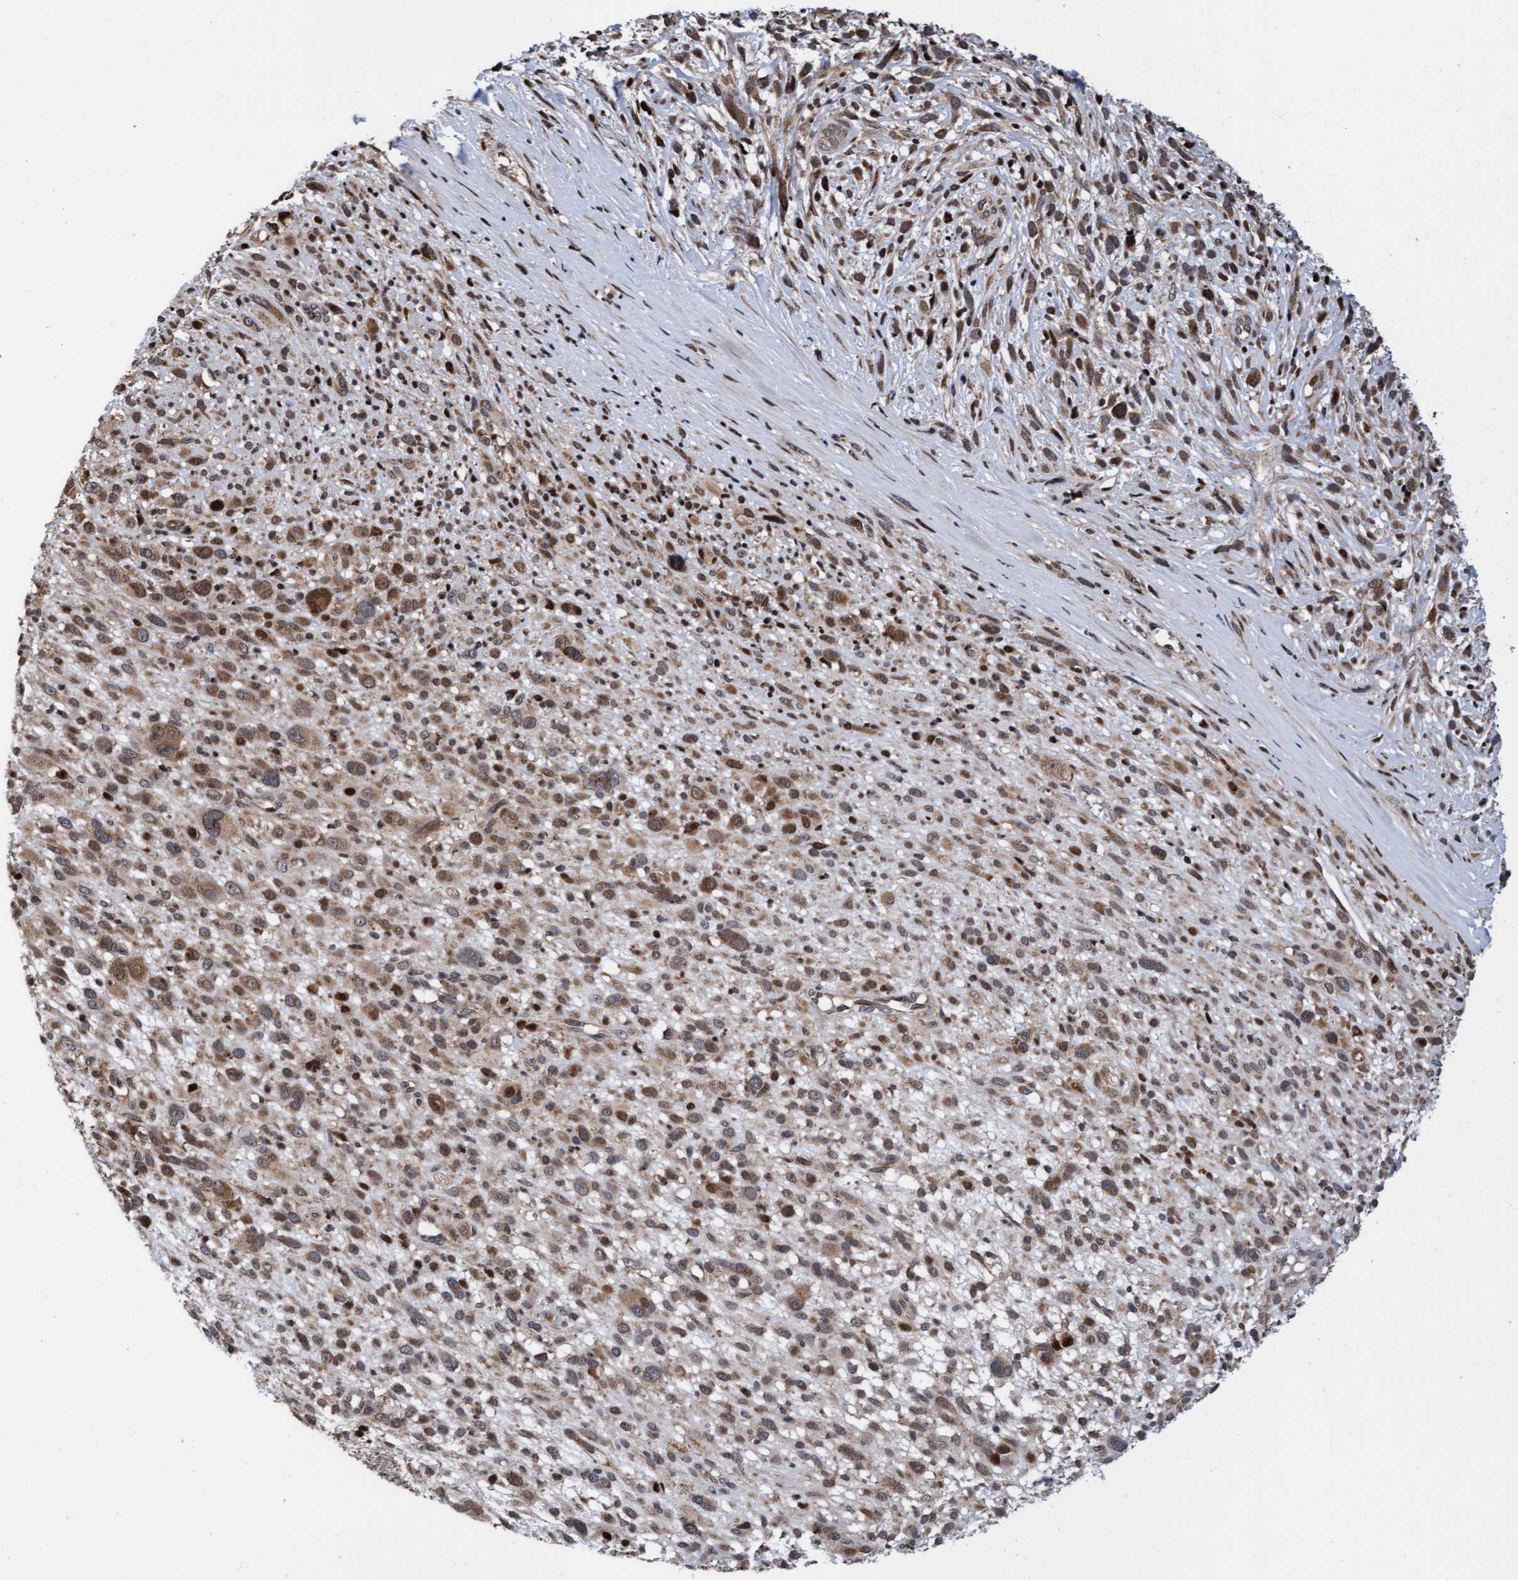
{"staining": {"intensity": "moderate", "quantity": ">75%", "location": "cytoplasmic/membranous,nuclear"}, "tissue": "melanoma", "cell_type": "Tumor cells", "image_type": "cancer", "snomed": [{"axis": "morphology", "description": "Malignant melanoma, NOS"}, {"axis": "topography", "description": "Skin"}], "caption": "A medium amount of moderate cytoplasmic/membranous and nuclear staining is present in approximately >75% of tumor cells in melanoma tissue.", "gene": "ITFG1", "patient": {"sex": "female", "age": 55}}